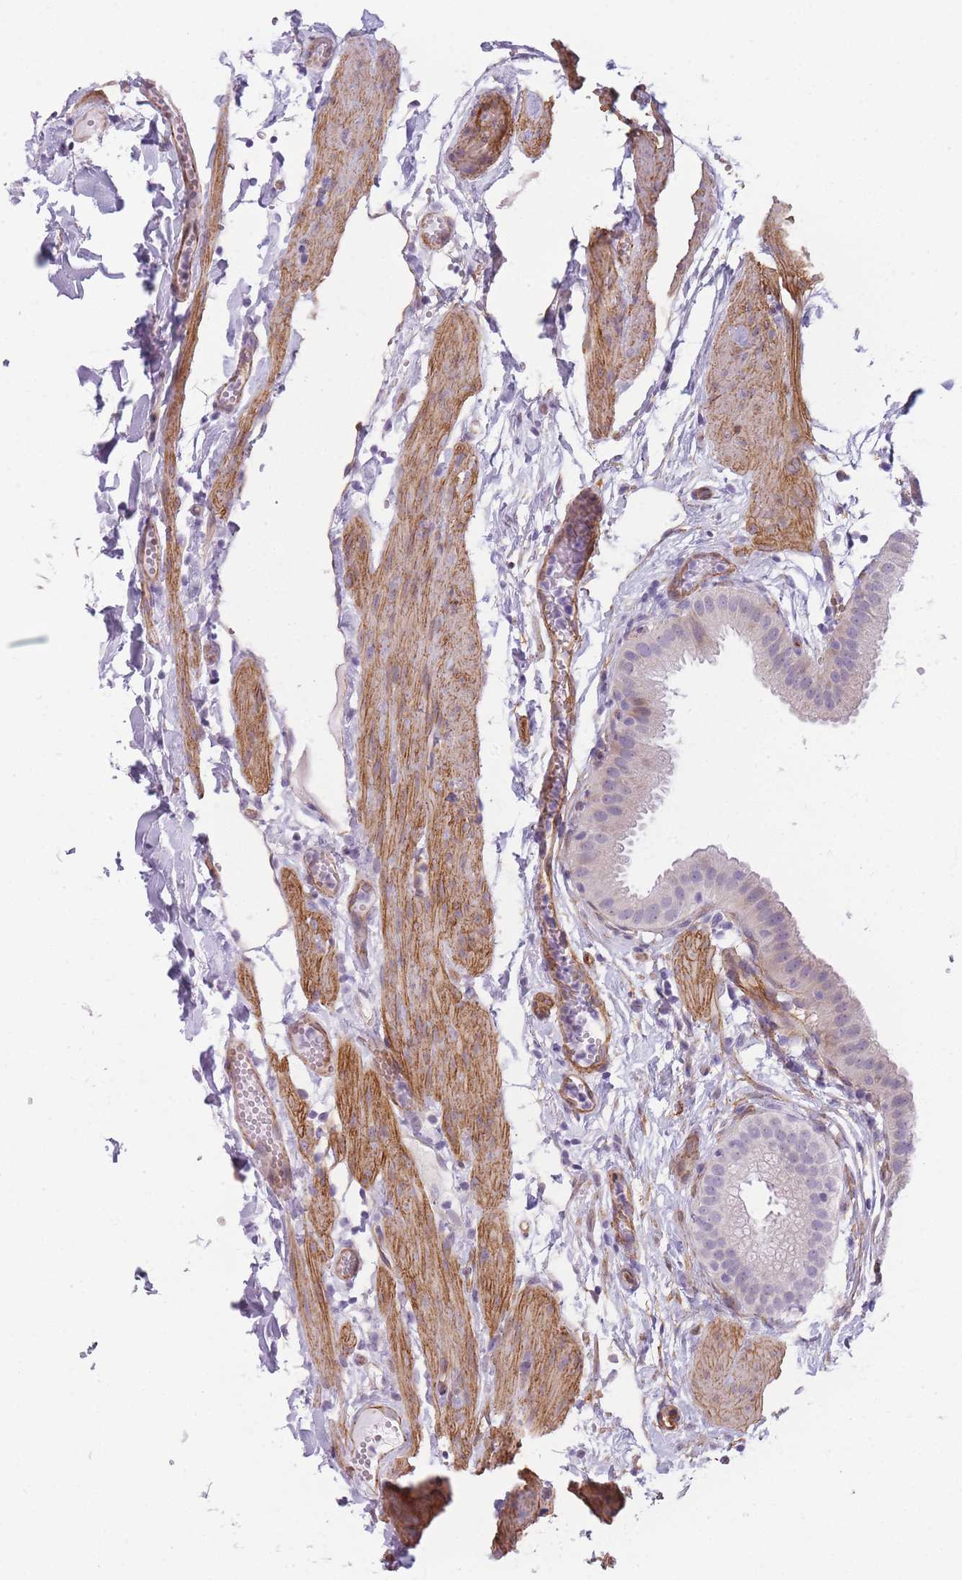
{"staining": {"intensity": "negative", "quantity": "none", "location": "none"}, "tissue": "gallbladder", "cell_type": "Glandular cells", "image_type": "normal", "snomed": [{"axis": "morphology", "description": "Normal tissue, NOS"}, {"axis": "topography", "description": "Gallbladder"}], "caption": "DAB immunohistochemical staining of normal human gallbladder demonstrates no significant expression in glandular cells. (DAB (3,3'-diaminobenzidine) immunohistochemistry, high magnification).", "gene": "OR6B2", "patient": {"sex": "female", "age": 61}}